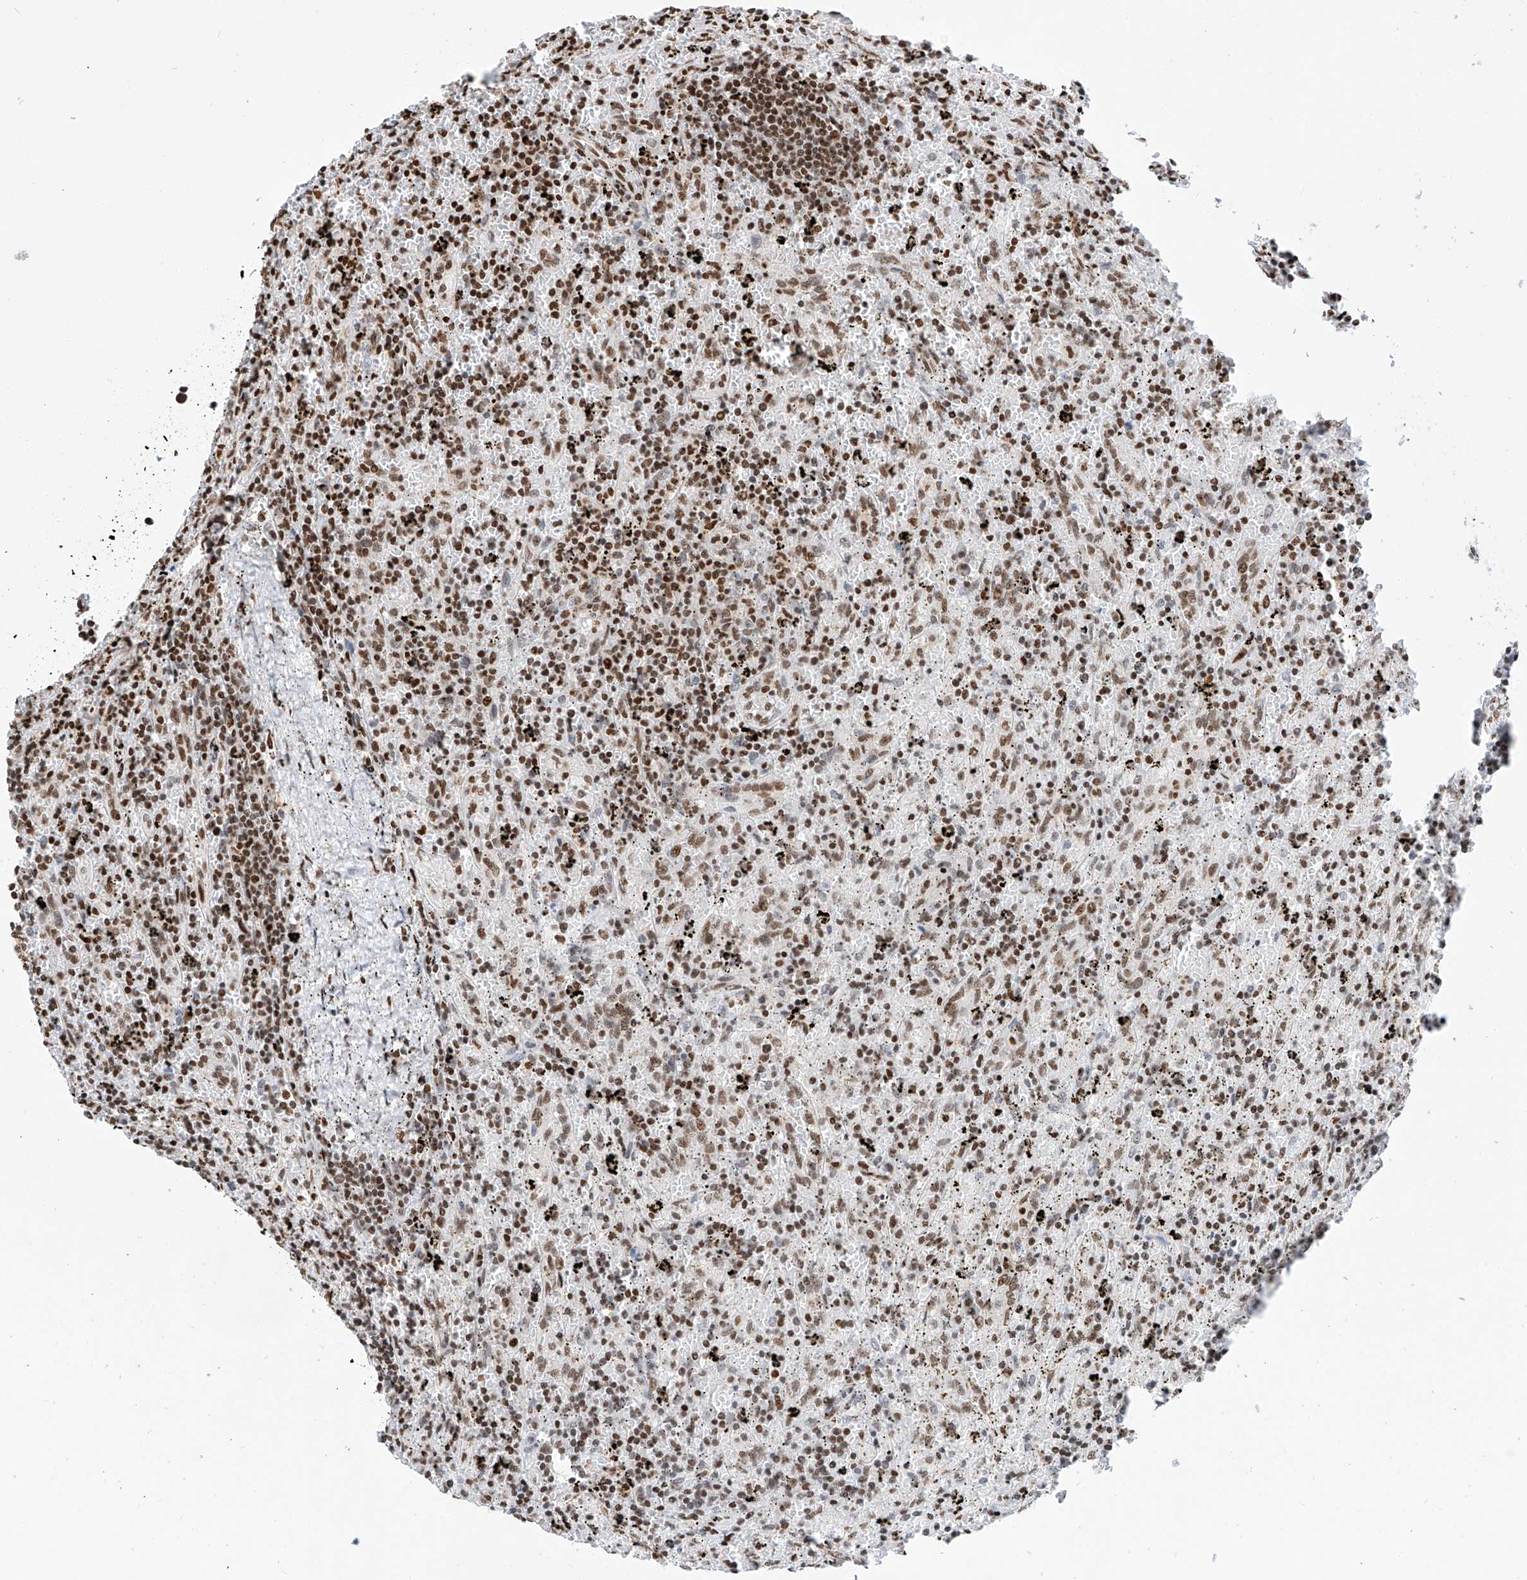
{"staining": {"intensity": "moderate", "quantity": ">75%", "location": "nuclear"}, "tissue": "lymphoma", "cell_type": "Tumor cells", "image_type": "cancer", "snomed": [{"axis": "morphology", "description": "Malignant lymphoma, non-Hodgkin's type, Low grade"}, {"axis": "topography", "description": "Spleen"}], "caption": "Human lymphoma stained for a protein (brown) shows moderate nuclear positive staining in about >75% of tumor cells.", "gene": "SRSF6", "patient": {"sex": "male", "age": 76}}